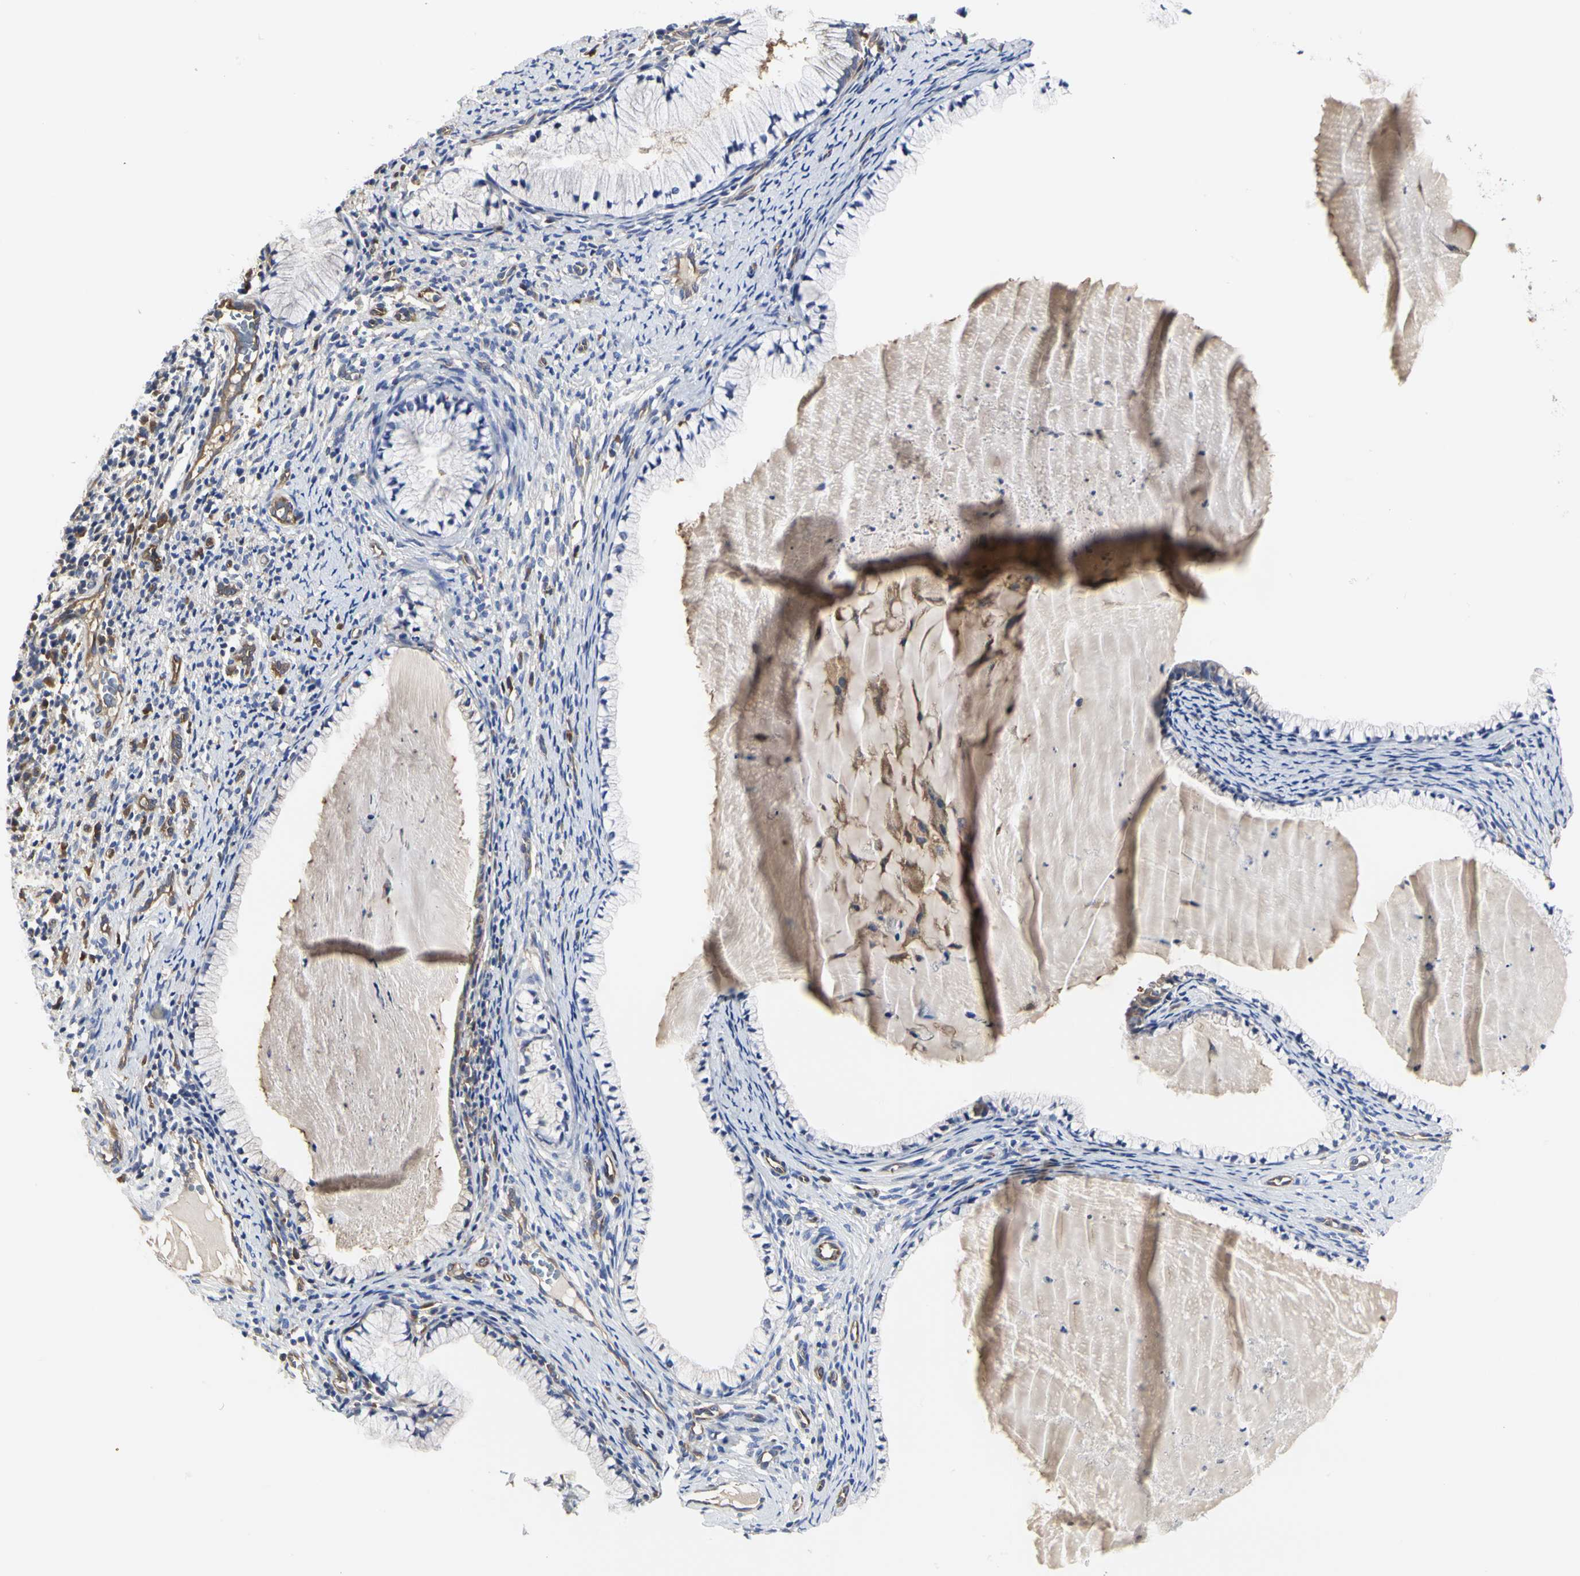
{"staining": {"intensity": "weak", "quantity": "25%-75%", "location": "cytoplasmic/membranous"}, "tissue": "cervix", "cell_type": "Glandular cells", "image_type": "normal", "snomed": [{"axis": "morphology", "description": "Normal tissue, NOS"}, {"axis": "topography", "description": "Cervix"}], "caption": "Immunohistochemistry (IHC) image of unremarkable cervix: cervix stained using immunohistochemistry (IHC) exhibits low levels of weak protein expression localized specifically in the cytoplasmic/membranous of glandular cells, appearing as a cytoplasmic/membranous brown color.", "gene": "C3orf52", "patient": {"sex": "female", "age": 70}}